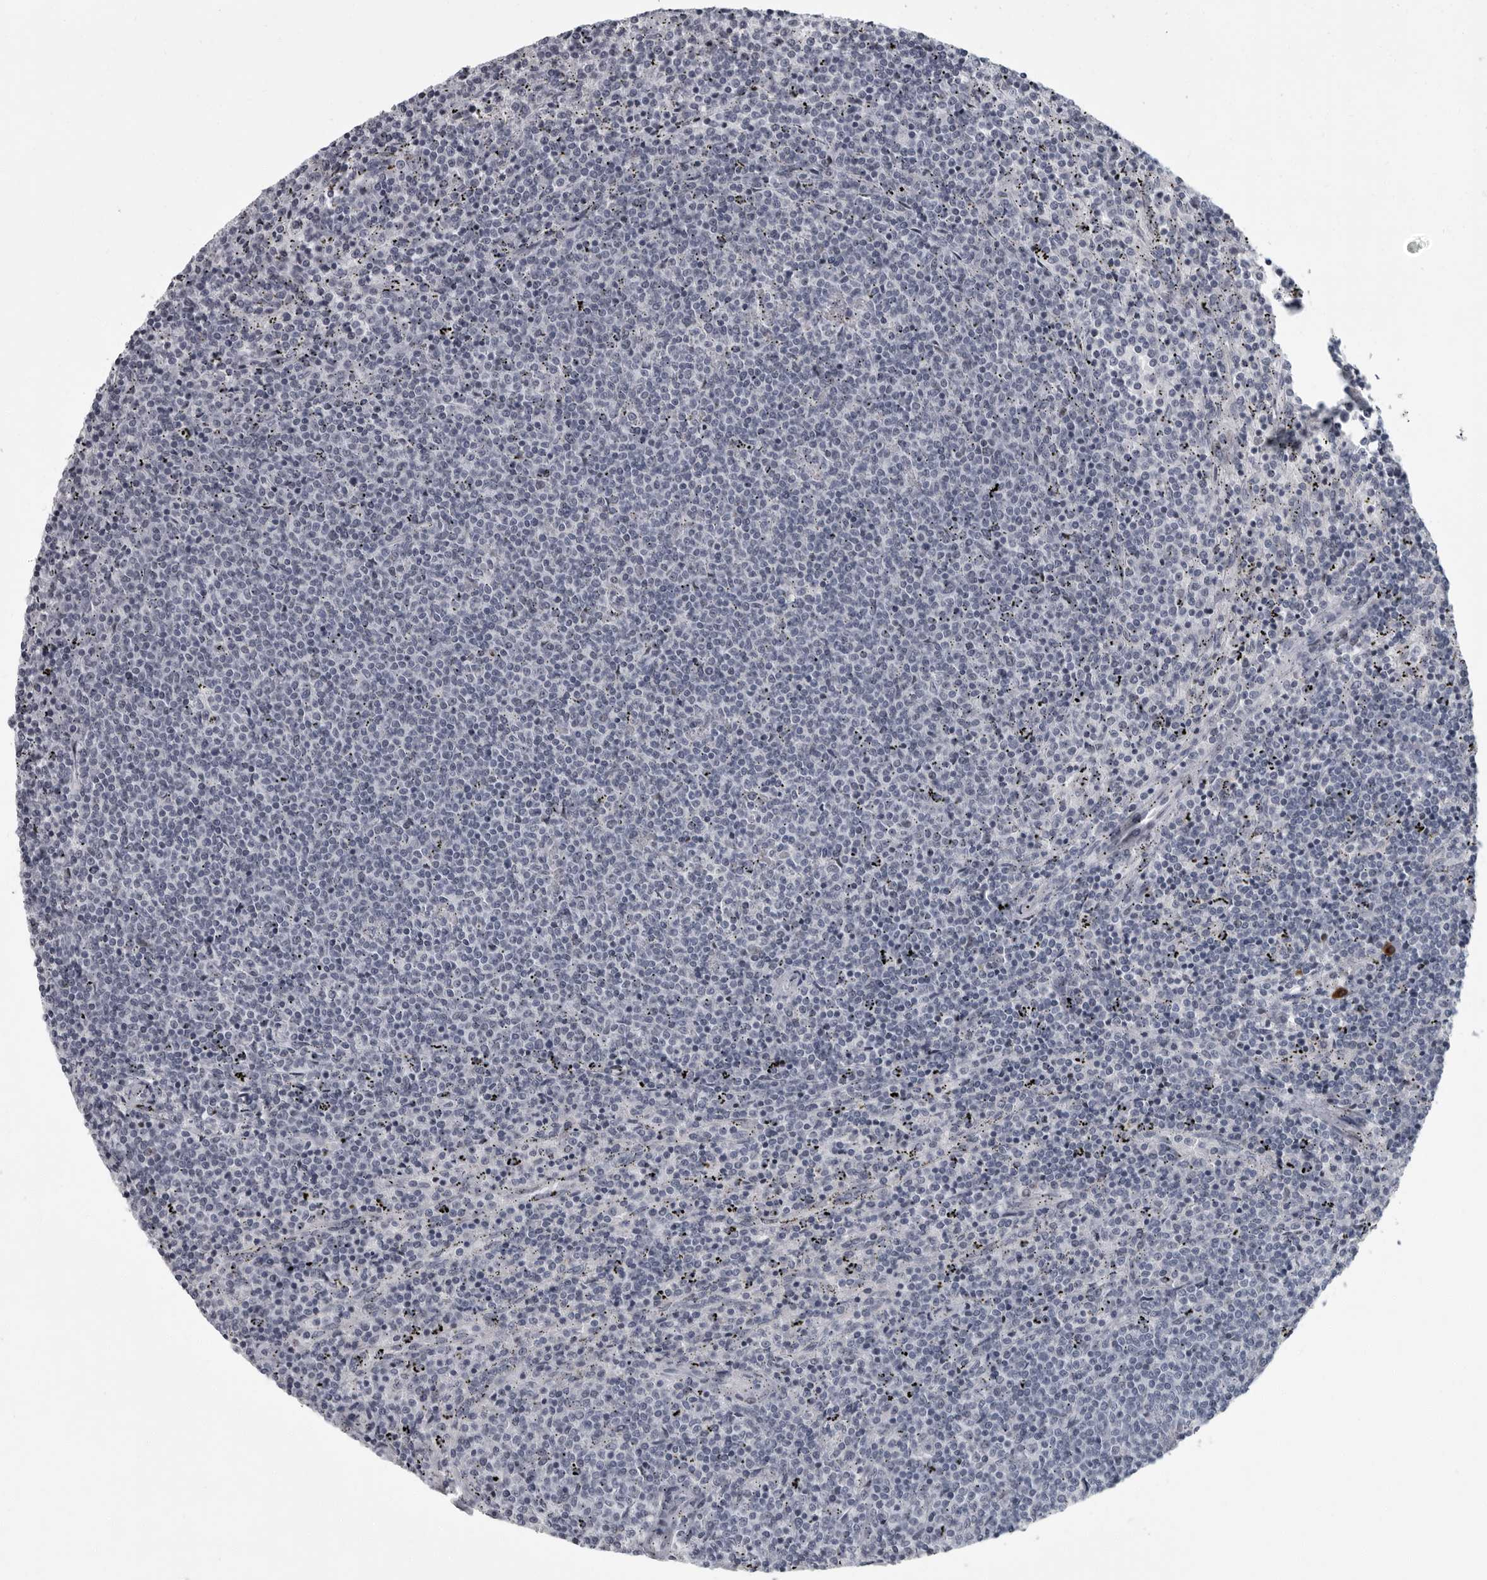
{"staining": {"intensity": "negative", "quantity": "none", "location": "none"}, "tissue": "lymphoma", "cell_type": "Tumor cells", "image_type": "cancer", "snomed": [{"axis": "morphology", "description": "Malignant lymphoma, non-Hodgkin's type, Low grade"}, {"axis": "topography", "description": "Spleen"}], "caption": "A high-resolution photomicrograph shows immunohistochemistry (IHC) staining of low-grade malignant lymphoma, non-Hodgkin's type, which shows no significant expression in tumor cells. Nuclei are stained in blue.", "gene": "SLC25A39", "patient": {"sex": "female", "age": 50}}